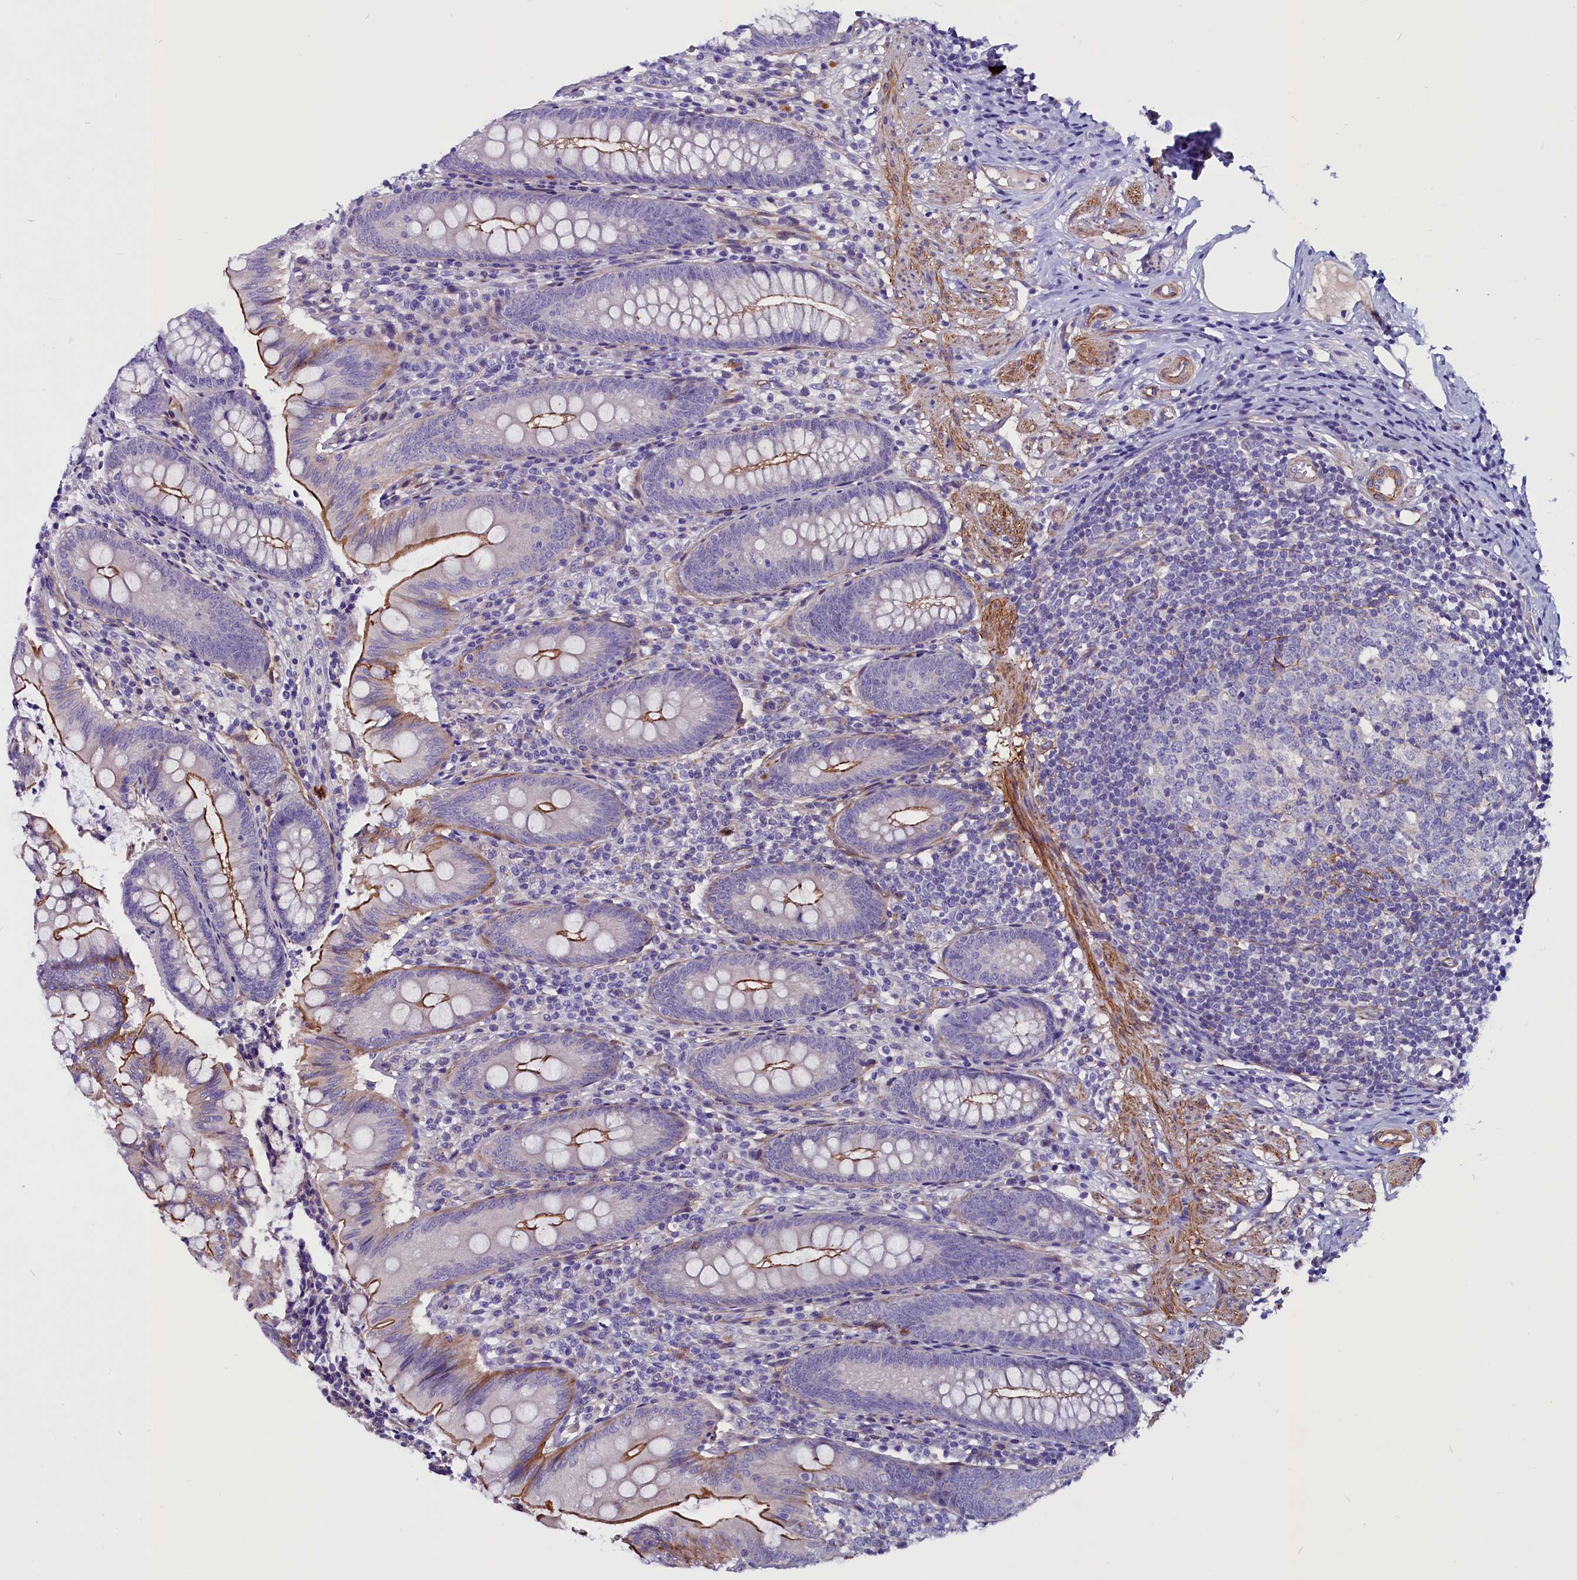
{"staining": {"intensity": "moderate", "quantity": "25%-75%", "location": "cytoplasmic/membranous"}, "tissue": "appendix", "cell_type": "Glandular cells", "image_type": "normal", "snomed": [{"axis": "morphology", "description": "Normal tissue, NOS"}, {"axis": "topography", "description": "Appendix"}], "caption": "The immunohistochemical stain highlights moderate cytoplasmic/membranous expression in glandular cells of normal appendix.", "gene": "ZNF749", "patient": {"sex": "male", "age": 55}}